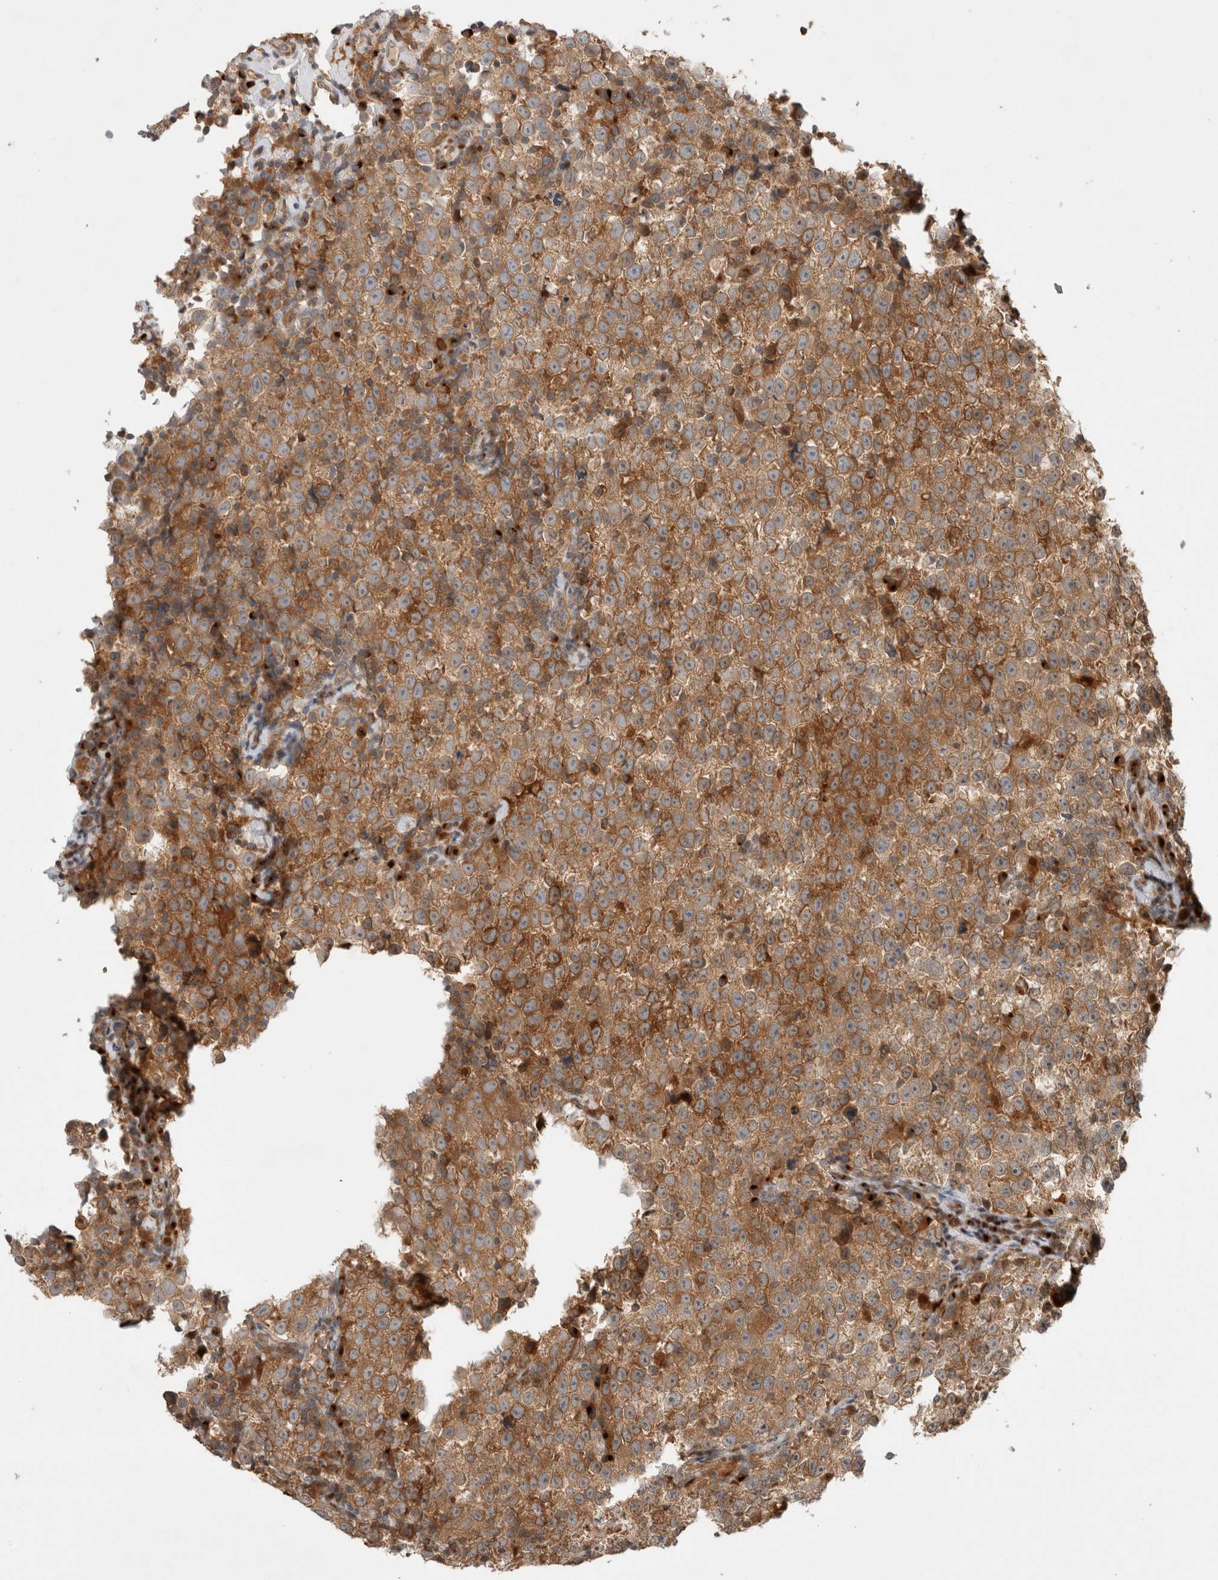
{"staining": {"intensity": "strong", "quantity": ">75%", "location": "cytoplasmic/membranous"}, "tissue": "testis cancer", "cell_type": "Tumor cells", "image_type": "cancer", "snomed": [{"axis": "morphology", "description": "Normal tissue, NOS"}, {"axis": "morphology", "description": "Seminoma, NOS"}, {"axis": "topography", "description": "Testis"}], "caption": "The photomicrograph reveals immunohistochemical staining of seminoma (testis). There is strong cytoplasmic/membranous positivity is appreciated in approximately >75% of tumor cells. The protein is shown in brown color, while the nuclei are stained blue.", "gene": "OTUD6B", "patient": {"sex": "male", "age": 43}}